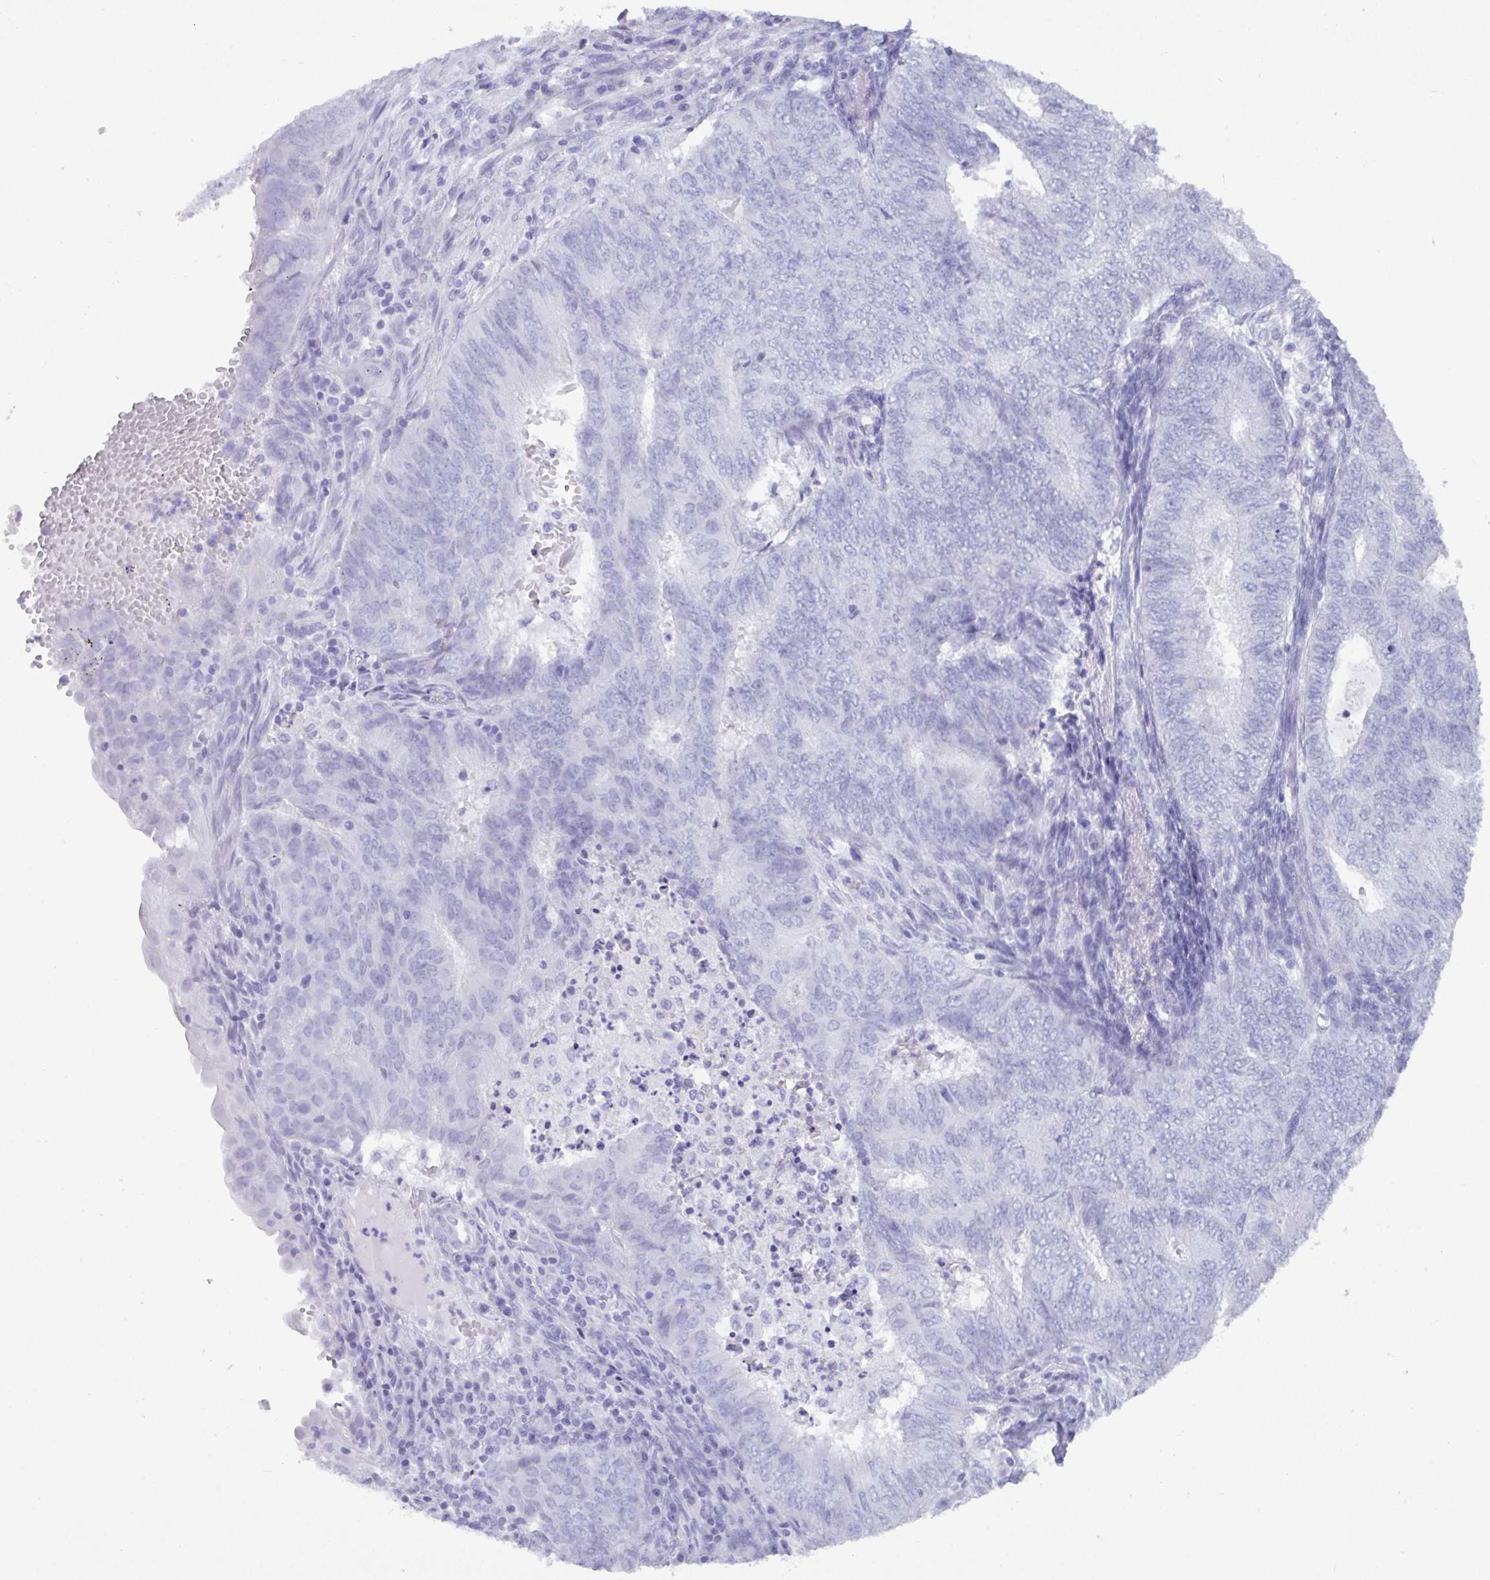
{"staining": {"intensity": "negative", "quantity": "none", "location": "none"}, "tissue": "endometrial cancer", "cell_type": "Tumor cells", "image_type": "cancer", "snomed": [{"axis": "morphology", "description": "Adenocarcinoma, NOS"}, {"axis": "topography", "description": "Endometrium"}], "caption": "An IHC histopathology image of endometrial adenocarcinoma is shown. There is no staining in tumor cells of endometrial adenocarcinoma.", "gene": "C4orf33", "patient": {"sex": "female", "age": 62}}